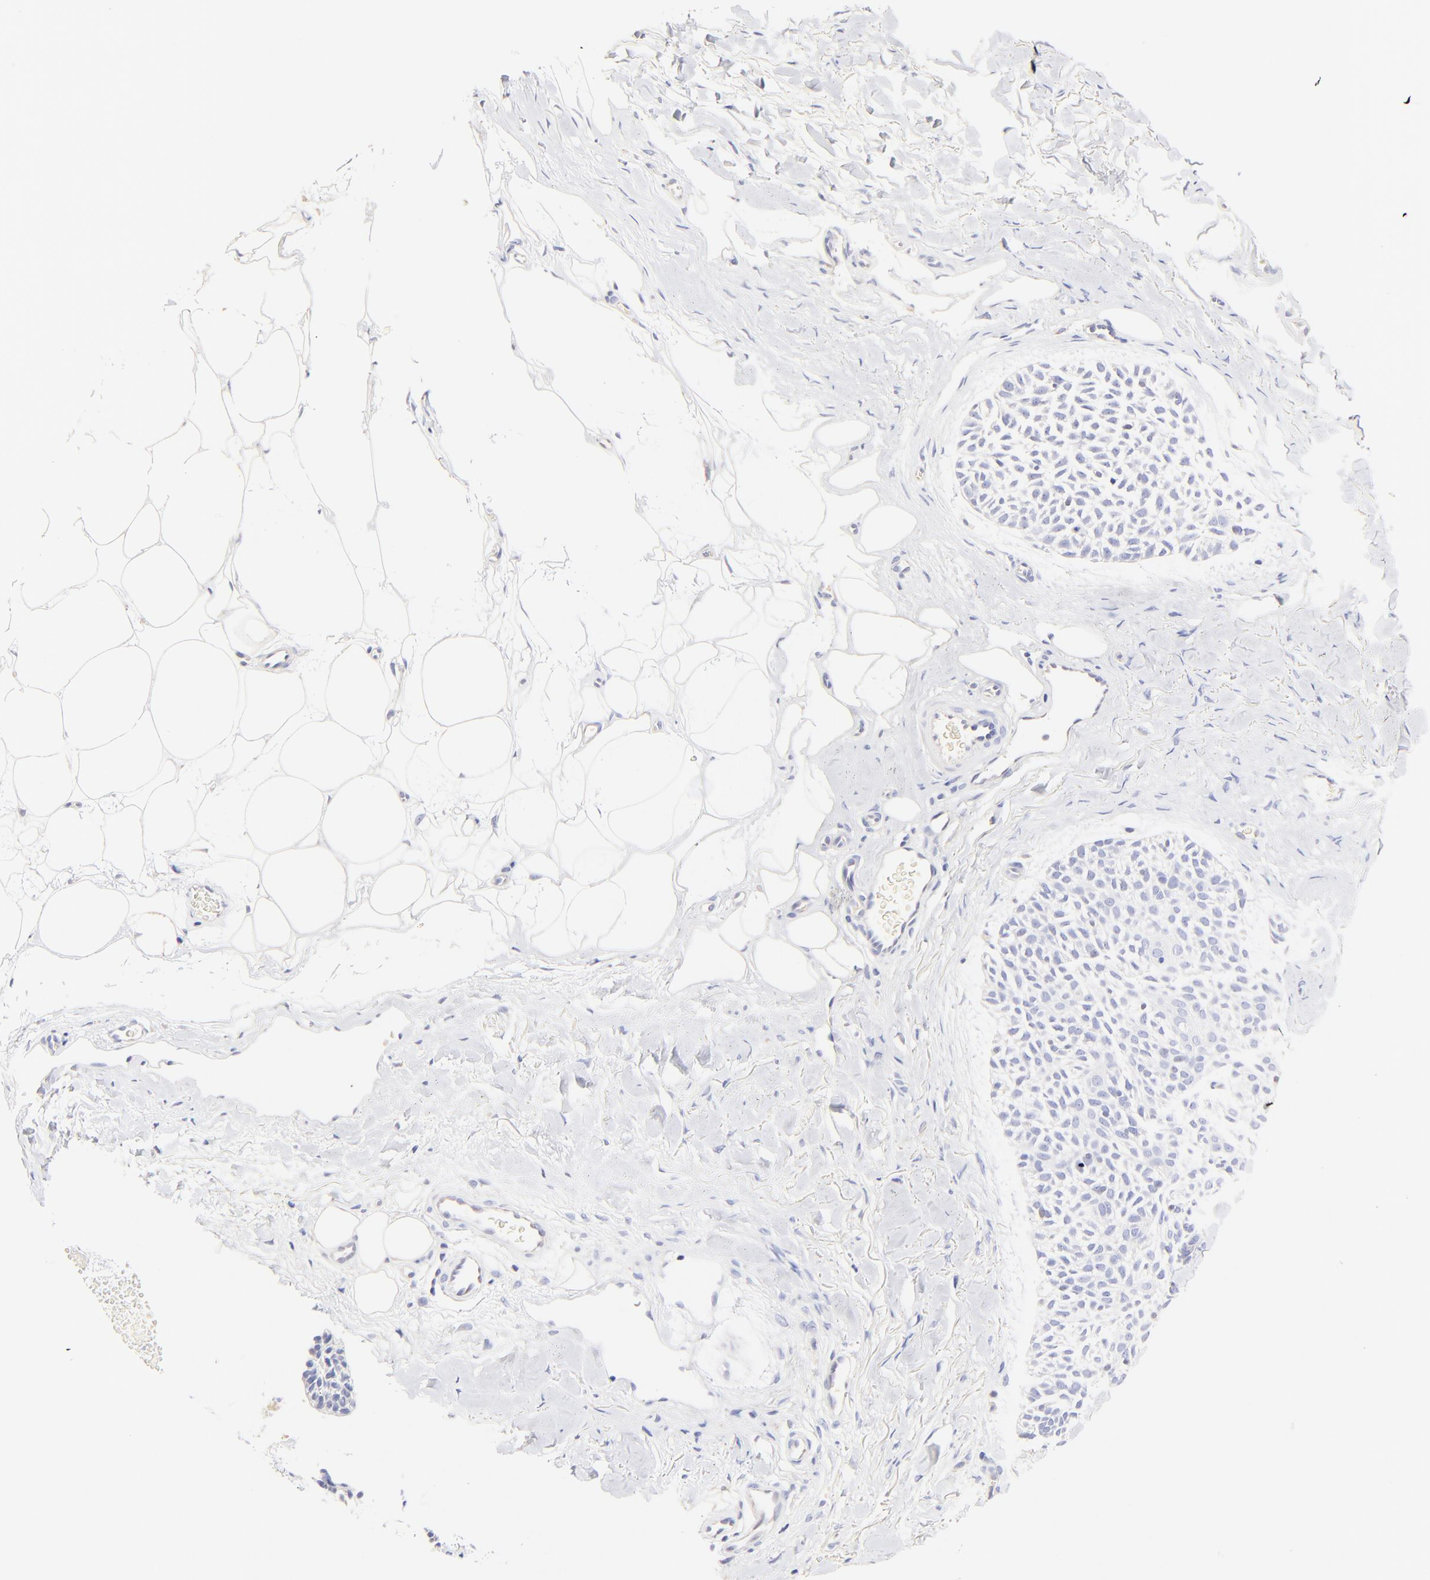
{"staining": {"intensity": "negative", "quantity": "none", "location": "none"}, "tissue": "skin cancer", "cell_type": "Tumor cells", "image_type": "cancer", "snomed": [{"axis": "morphology", "description": "Normal tissue, NOS"}, {"axis": "morphology", "description": "Basal cell carcinoma"}, {"axis": "topography", "description": "Skin"}], "caption": "This is a micrograph of immunohistochemistry staining of basal cell carcinoma (skin), which shows no staining in tumor cells. (DAB (3,3'-diaminobenzidine) immunohistochemistry (IHC) with hematoxylin counter stain).", "gene": "ASB9", "patient": {"sex": "female", "age": 70}}